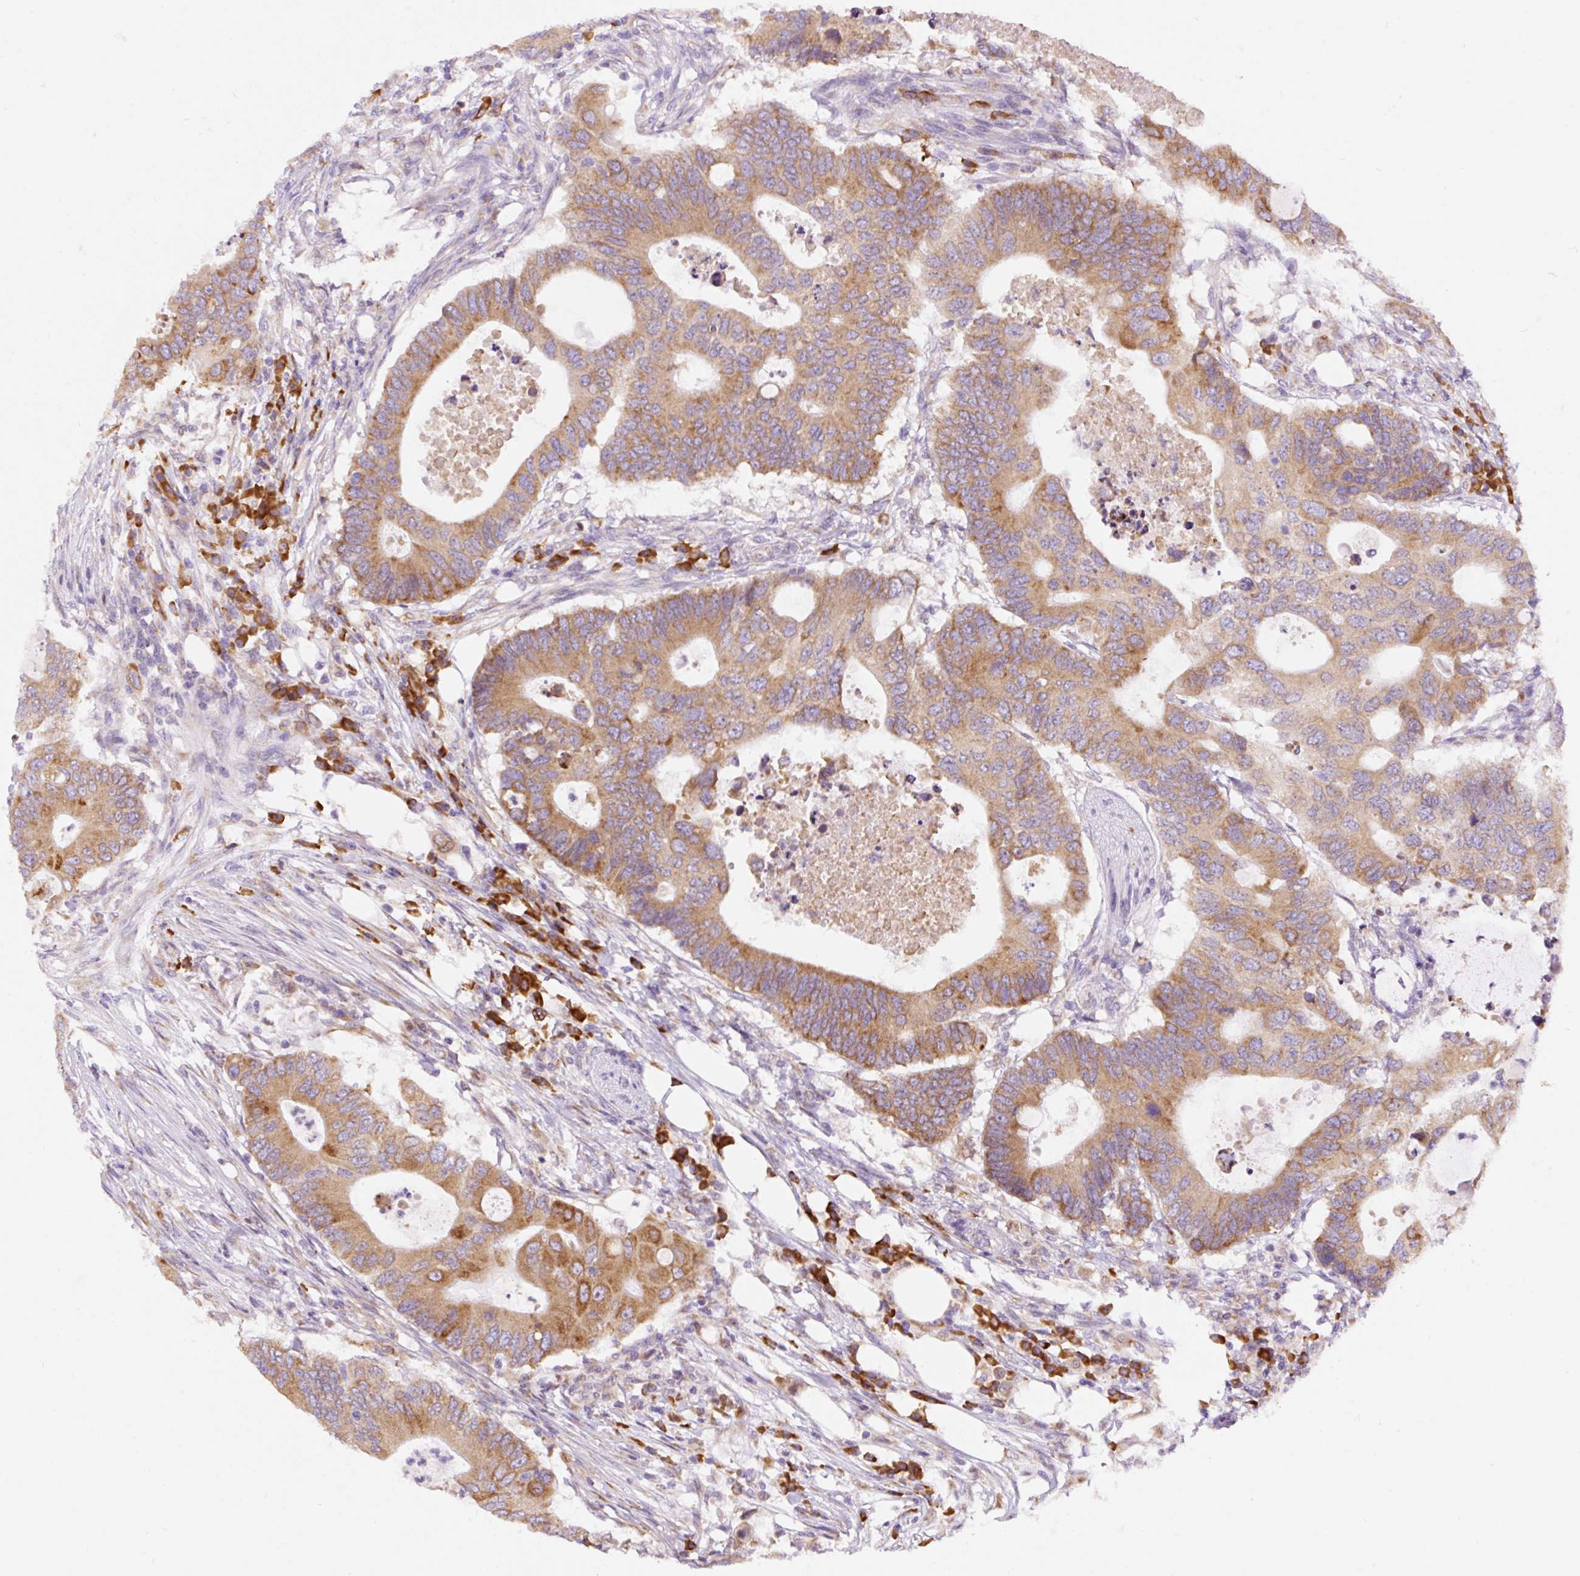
{"staining": {"intensity": "moderate", "quantity": ">75%", "location": "cytoplasmic/membranous"}, "tissue": "colorectal cancer", "cell_type": "Tumor cells", "image_type": "cancer", "snomed": [{"axis": "morphology", "description": "Adenocarcinoma, NOS"}, {"axis": "topography", "description": "Colon"}], "caption": "Immunohistochemistry (IHC) histopathology image of human colorectal cancer (adenocarcinoma) stained for a protein (brown), which exhibits medium levels of moderate cytoplasmic/membranous staining in about >75% of tumor cells.", "gene": "DDOST", "patient": {"sex": "male", "age": 71}}